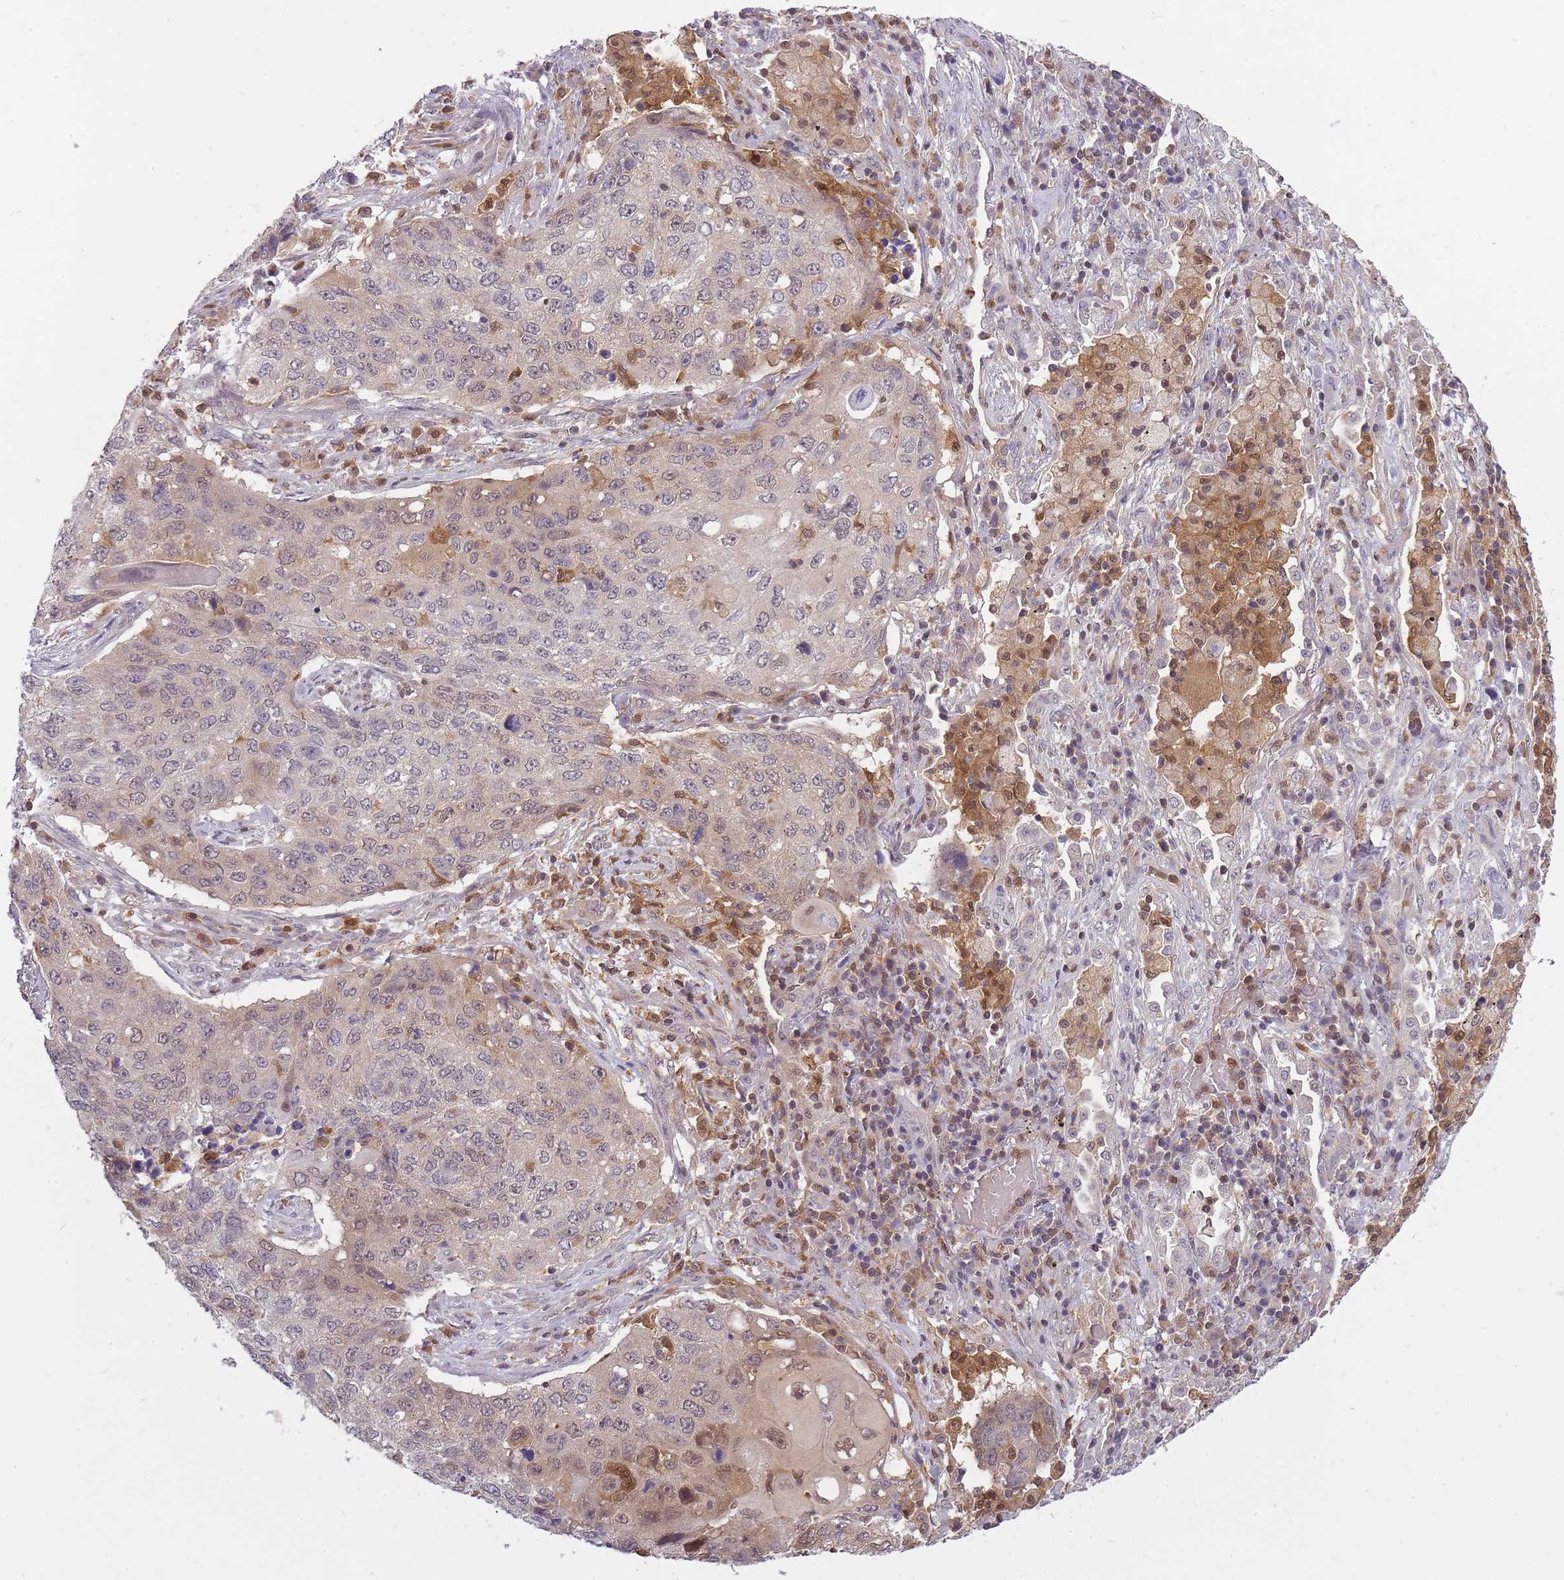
{"staining": {"intensity": "weak", "quantity": "<25%", "location": "cytoplasmic/membranous,nuclear"}, "tissue": "lung cancer", "cell_type": "Tumor cells", "image_type": "cancer", "snomed": [{"axis": "morphology", "description": "Squamous cell carcinoma, NOS"}, {"axis": "topography", "description": "Lung"}], "caption": "Immunohistochemistry (IHC) of lung squamous cell carcinoma exhibits no expression in tumor cells.", "gene": "CXorf38", "patient": {"sex": "female", "age": 63}}